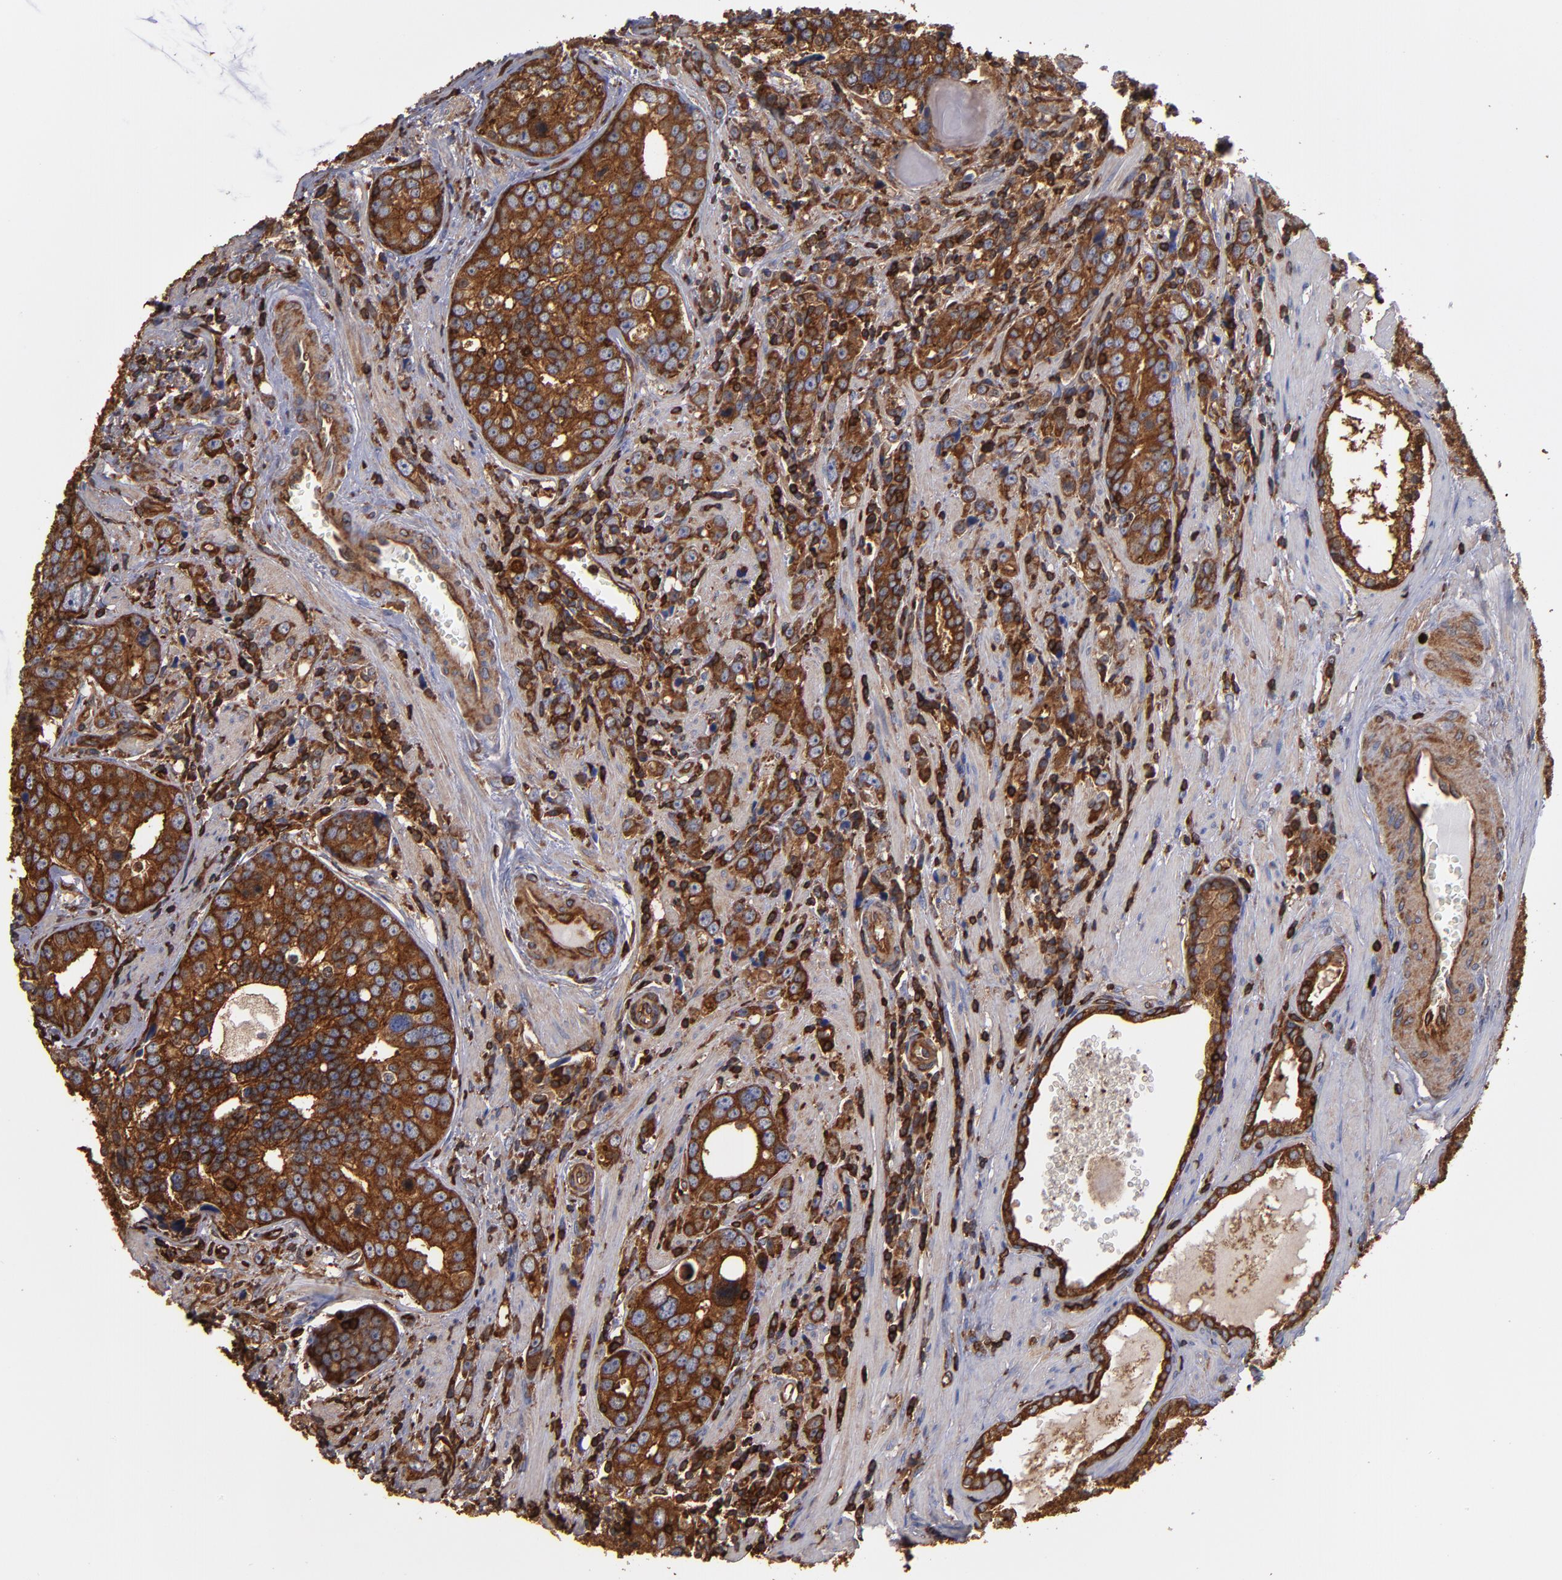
{"staining": {"intensity": "moderate", "quantity": ">75%", "location": "cytoplasmic/membranous"}, "tissue": "prostate cancer", "cell_type": "Tumor cells", "image_type": "cancer", "snomed": [{"axis": "morphology", "description": "Adenocarcinoma, High grade"}, {"axis": "topography", "description": "Prostate"}], "caption": "Protein staining by immunohistochemistry displays moderate cytoplasmic/membranous staining in about >75% of tumor cells in prostate cancer.", "gene": "ACTN4", "patient": {"sex": "male", "age": 71}}